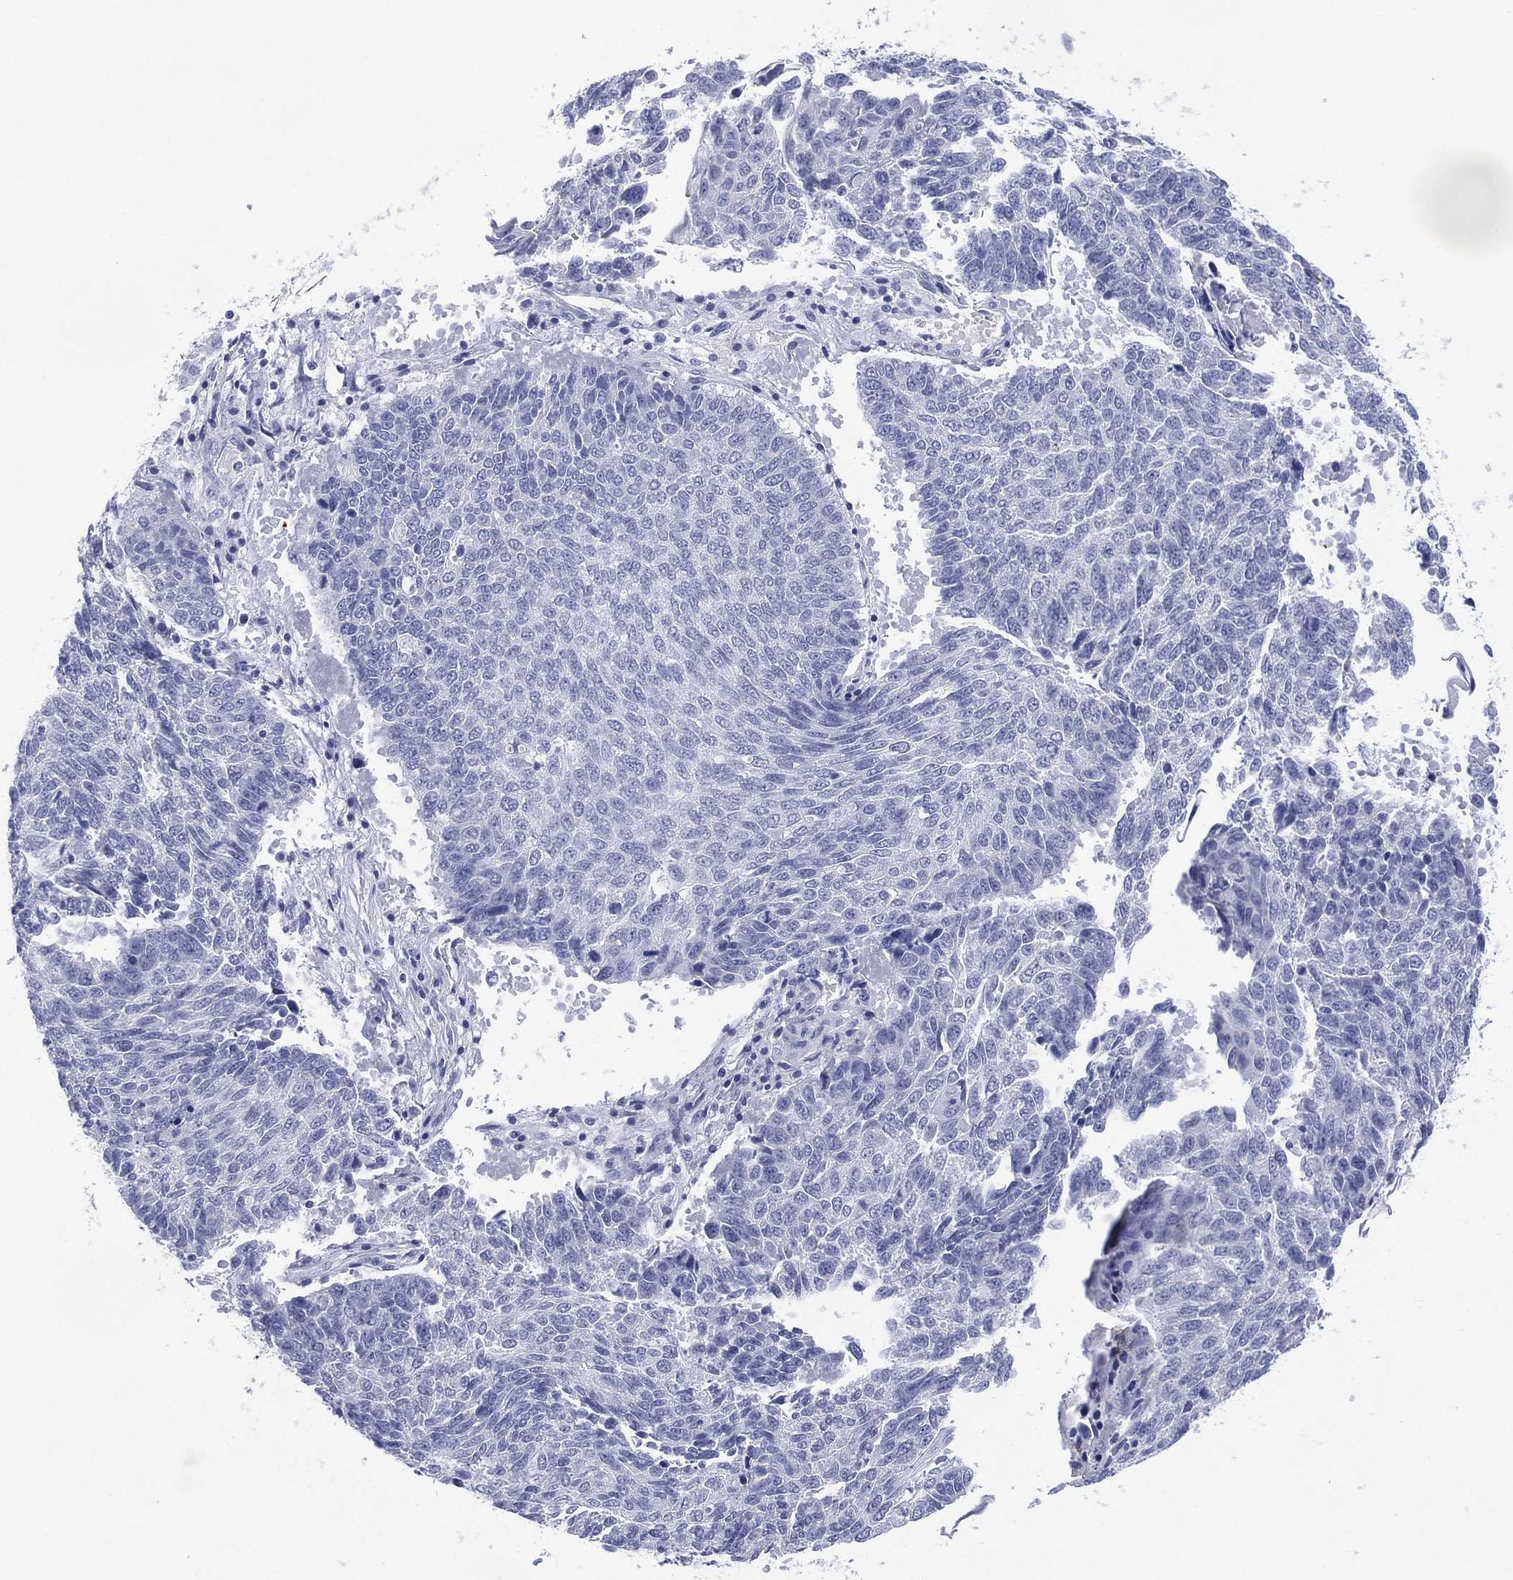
{"staining": {"intensity": "negative", "quantity": "none", "location": "none"}, "tissue": "lung cancer", "cell_type": "Tumor cells", "image_type": "cancer", "snomed": [{"axis": "morphology", "description": "Squamous cell carcinoma, NOS"}, {"axis": "topography", "description": "Lung"}], "caption": "Squamous cell carcinoma (lung) stained for a protein using IHC reveals no expression tumor cells.", "gene": "DSG1", "patient": {"sex": "male", "age": 73}}